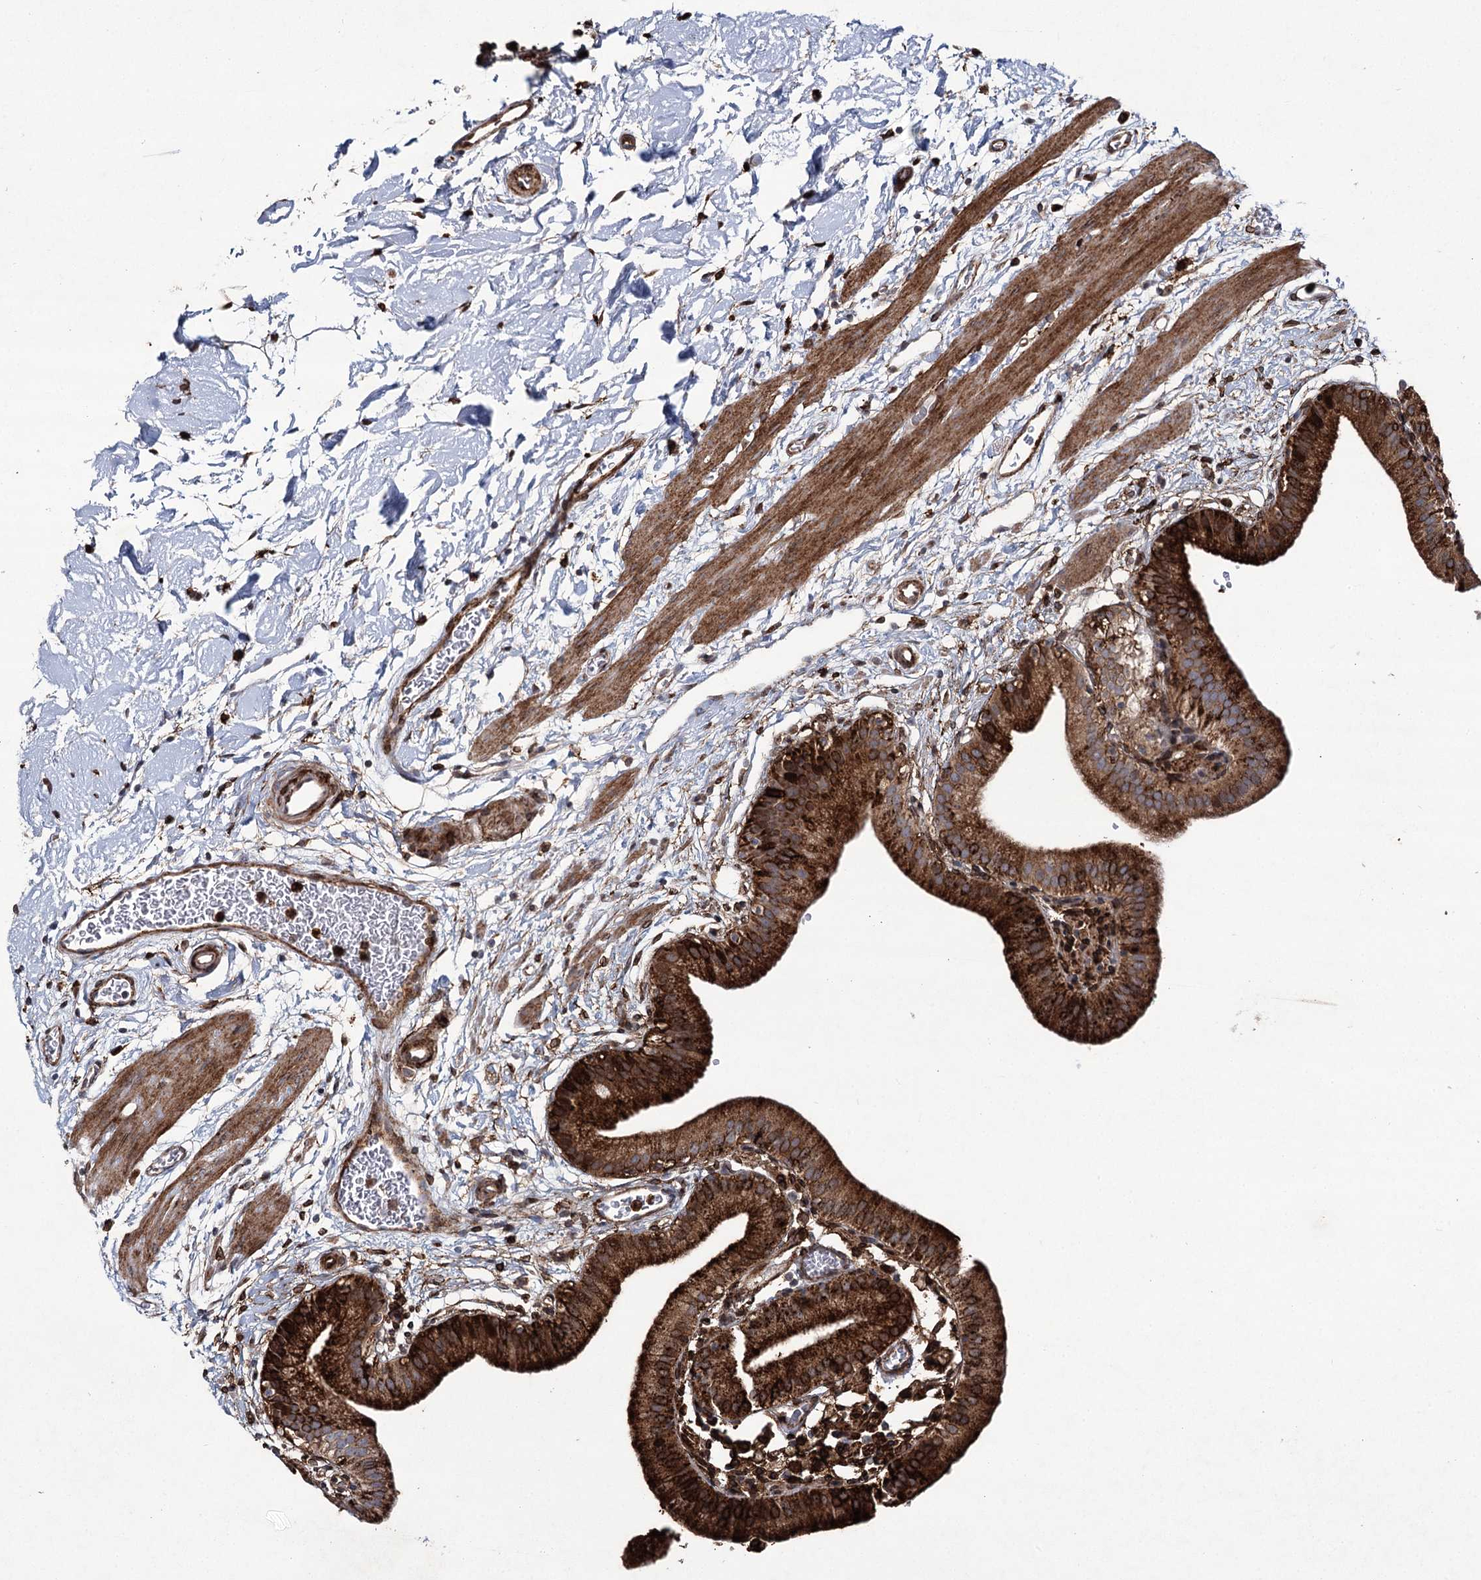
{"staining": {"intensity": "strong", "quantity": ">75%", "location": "cytoplasmic/membranous"}, "tissue": "gallbladder", "cell_type": "Glandular cells", "image_type": "normal", "snomed": [{"axis": "morphology", "description": "Normal tissue, NOS"}, {"axis": "topography", "description": "Gallbladder"}], "caption": "Immunohistochemistry (IHC) (DAB (3,3'-diaminobenzidine)) staining of unremarkable human gallbladder demonstrates strong cytoplasmic/membranous protein positivity in approximately >75% of glandular cells.", "gene": "DCUN1D4", "patient": {"sex": "male", "age": 55}}